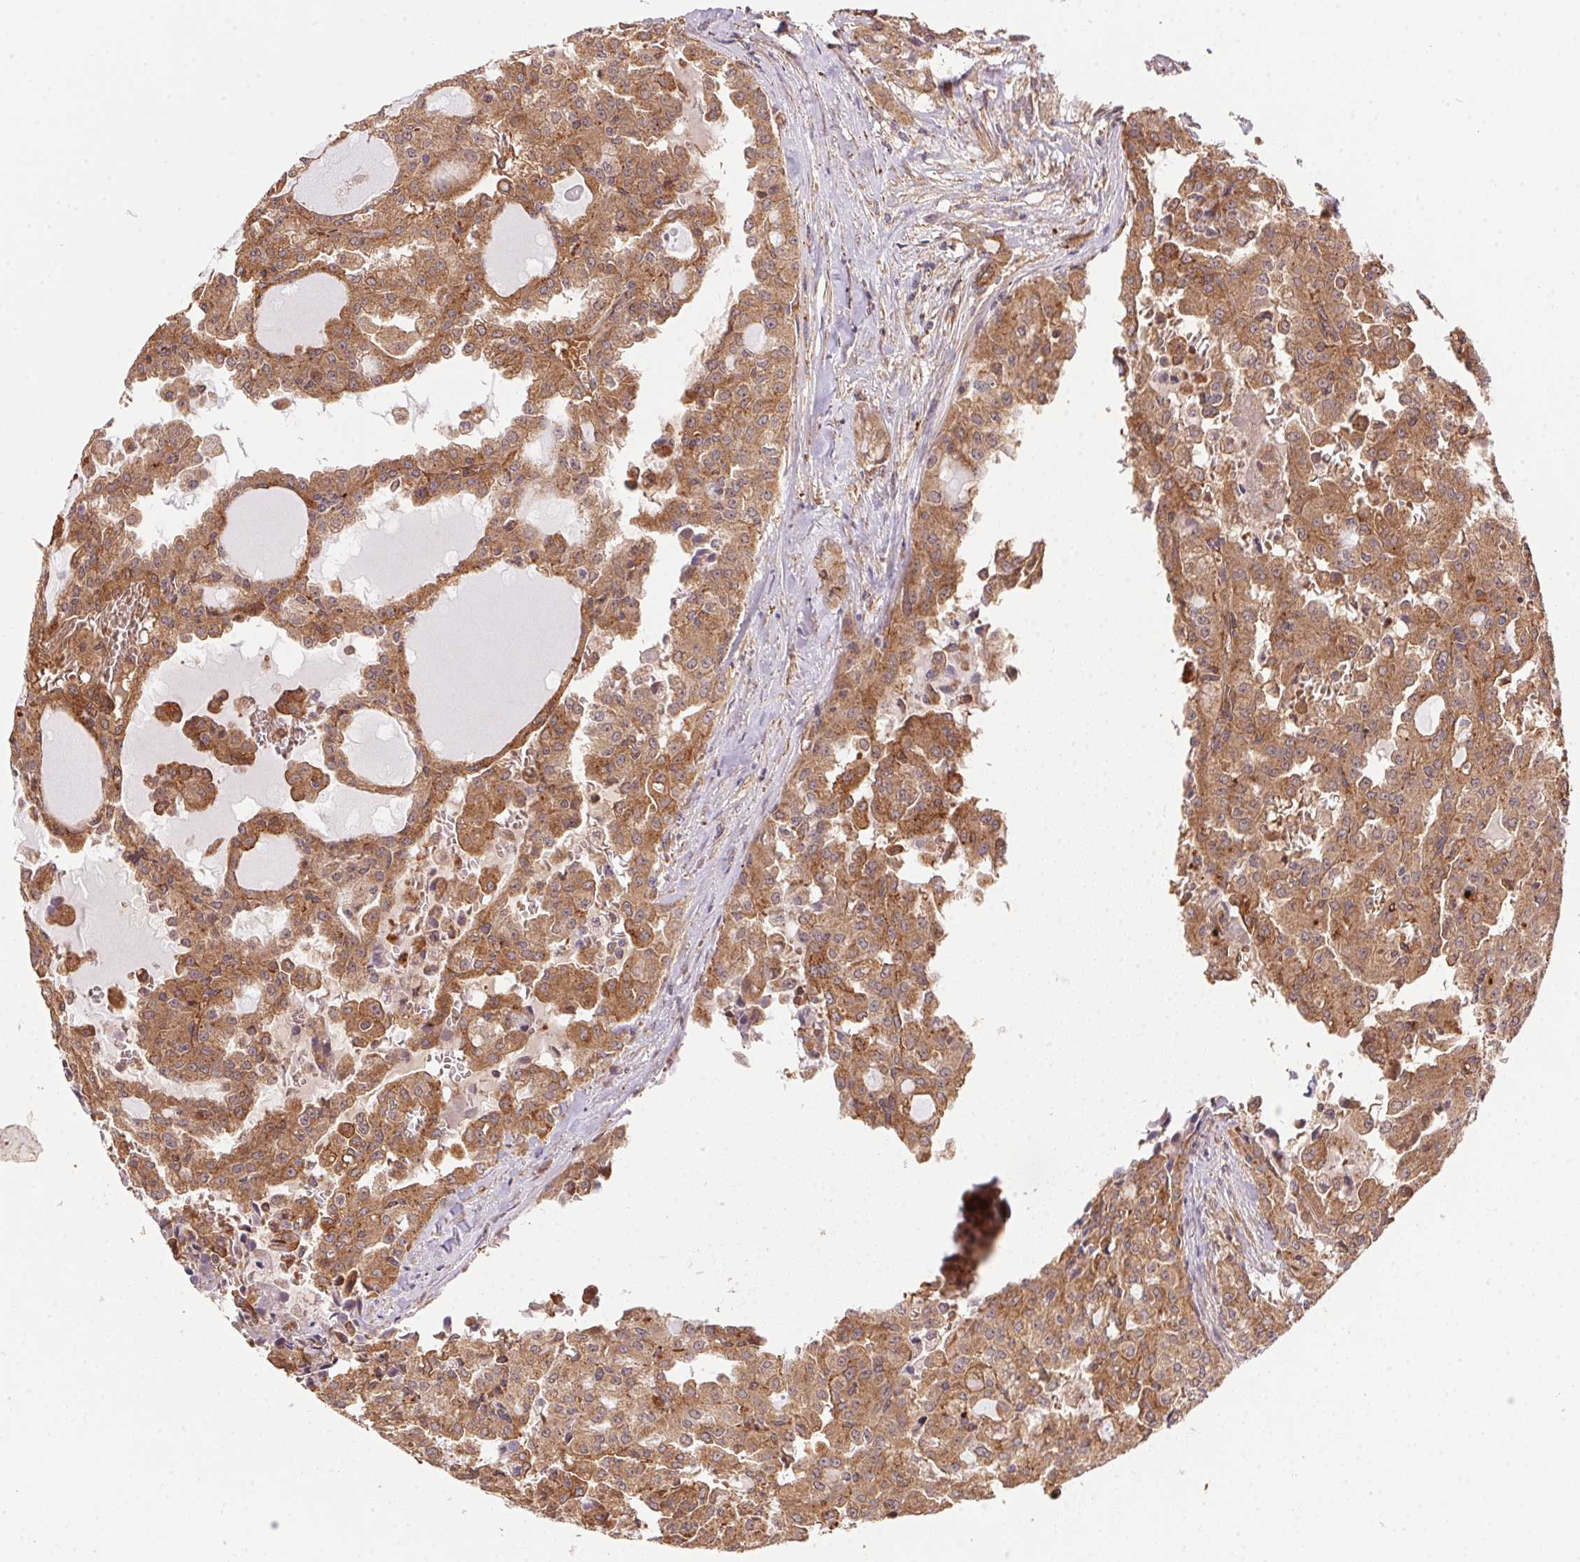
{"staining": {"intensity": "moderate", "quantity": ">75%", "location": "cytoplasmic/membranous"}, "tissue": "head and neck cancer", "cell_type": "Tumor cells", "image_type": "cancer", "snomed": [{"axis": "morphology", "description": "Adenocarcinoma, NOS"}, {"axis": "topography", "description": "Head-Neck"}], "caption": "A high-resolution image shows IHC staining of head and neck cancer (adenocarcinoma), which displays moderate cytoplasmic/membranous staining in about >75% of tumor cells.", "gene": "USE1", "patient": {"sex": "male", "age": 64}}